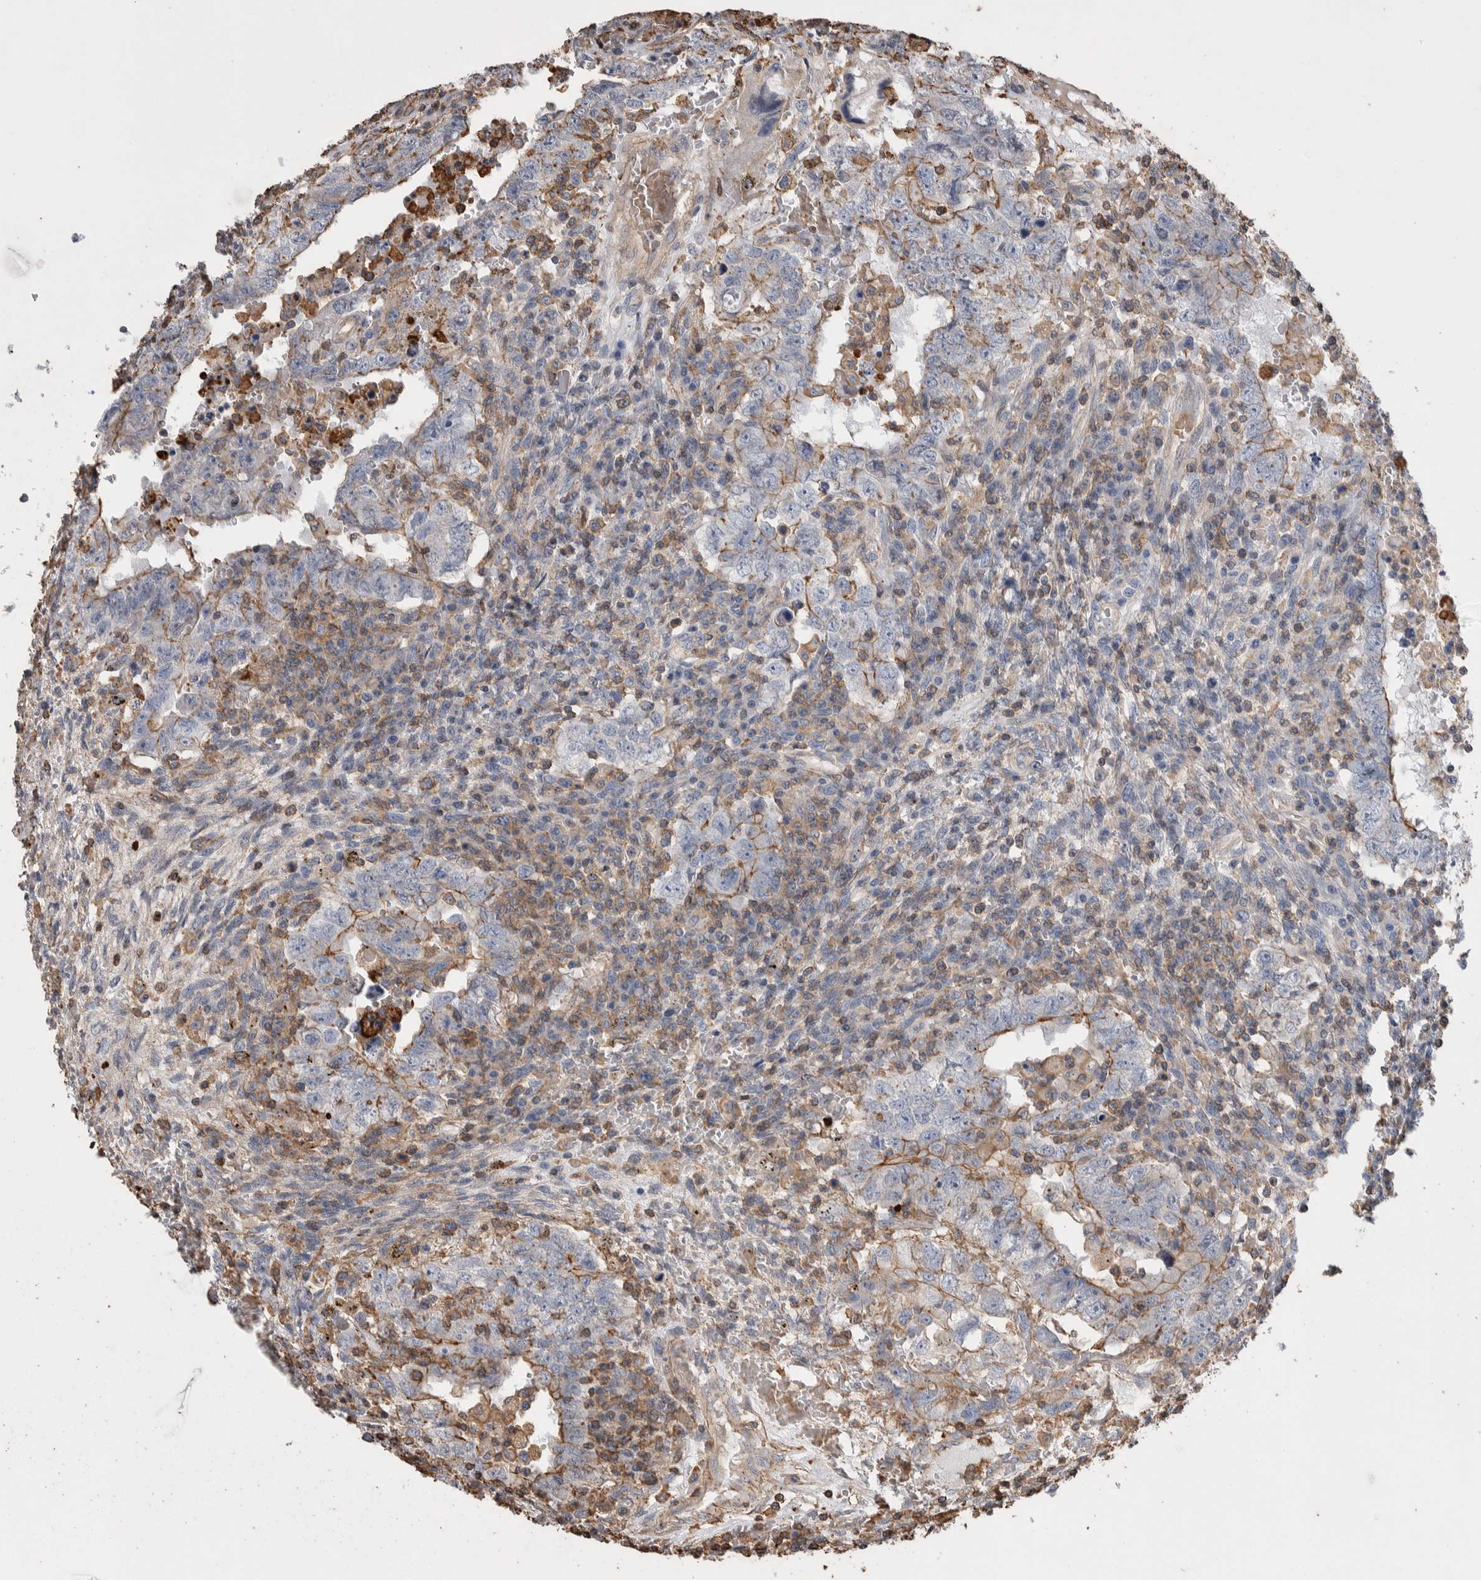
{"staining": {"intensity": "moderate", "quantity": "25%-75%", "location": "cytoplasmic/membranous"}, "tissue": "testis cancer", "cell_type": "Tumor cells", "image_type": "cancer", "snomed": [{"axis": "morphology", "description": "Carcinoma, Embryonal, NOS"}, {"axis": "topography", "description": "Testis"}], "caption": "Protein analysis of testis embryonal carcinoma tissue exhibits moderate cytoplasmic/membranous staining in about 25%-75% of tumor cells.", "gene": "ENPP2", "patient": {"sex": "male", "age": 26}}